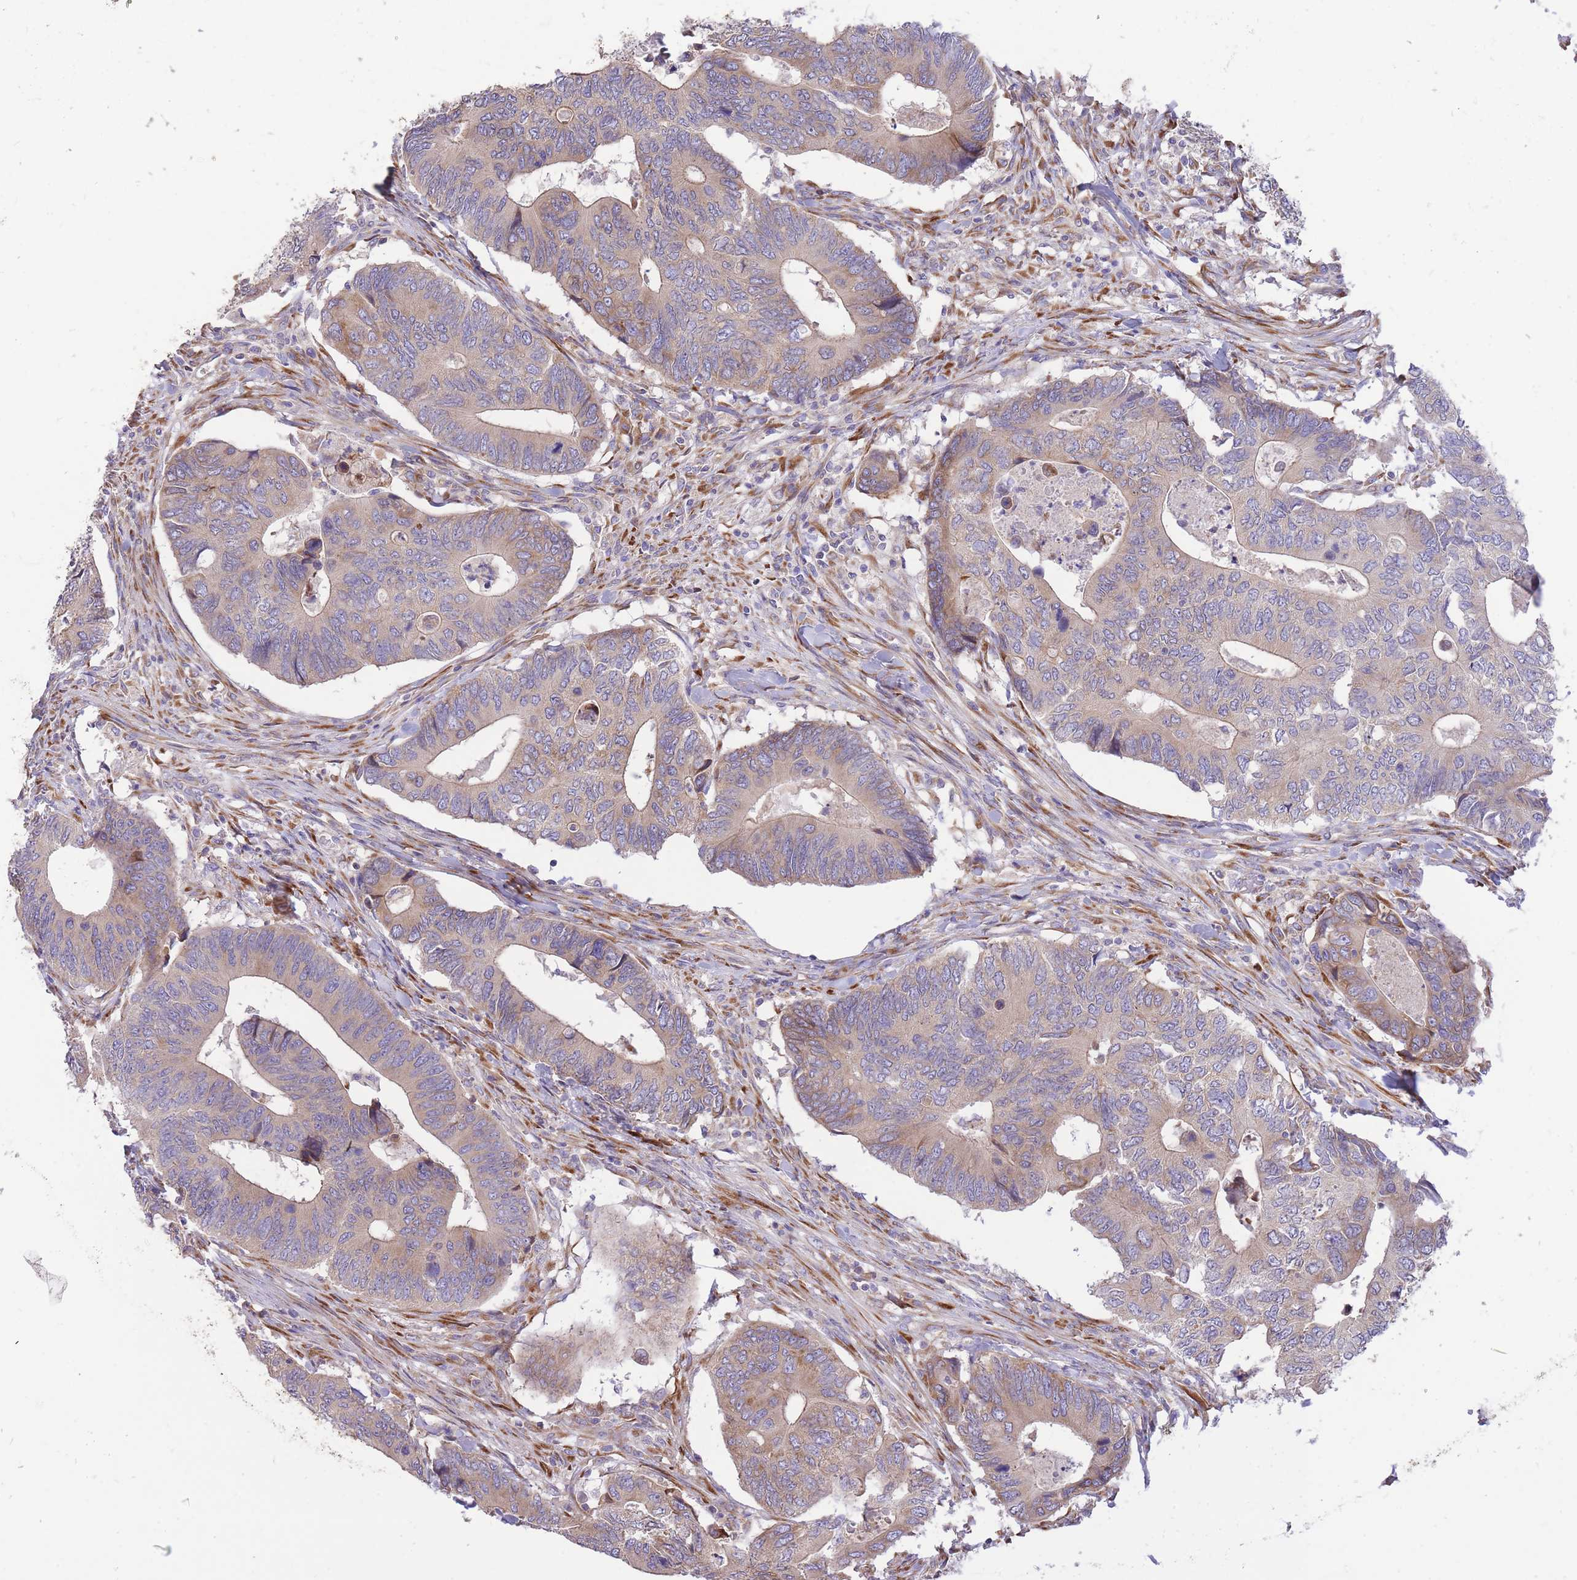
{"staining": {"intensity": "weak", "quantity": "<25%", "location": "cytoplasmic/membranous"}, "tissue": "colorectal cancer", "cell_type": "Tumor cells", "image_type": "cancer", "snomed": [{"axis": "morphology", "description": "Adenocarcinoma, NOS"}, {"axis": "topography", "description": "Colon"}], "caption": "A photomicrograph of colorectal cancer (adenocarcinoma) stained for a protein exhibits no brown staining in tumor cells.", "gene": "GBP7", "patient": {"sex": "male", "age": 87}}